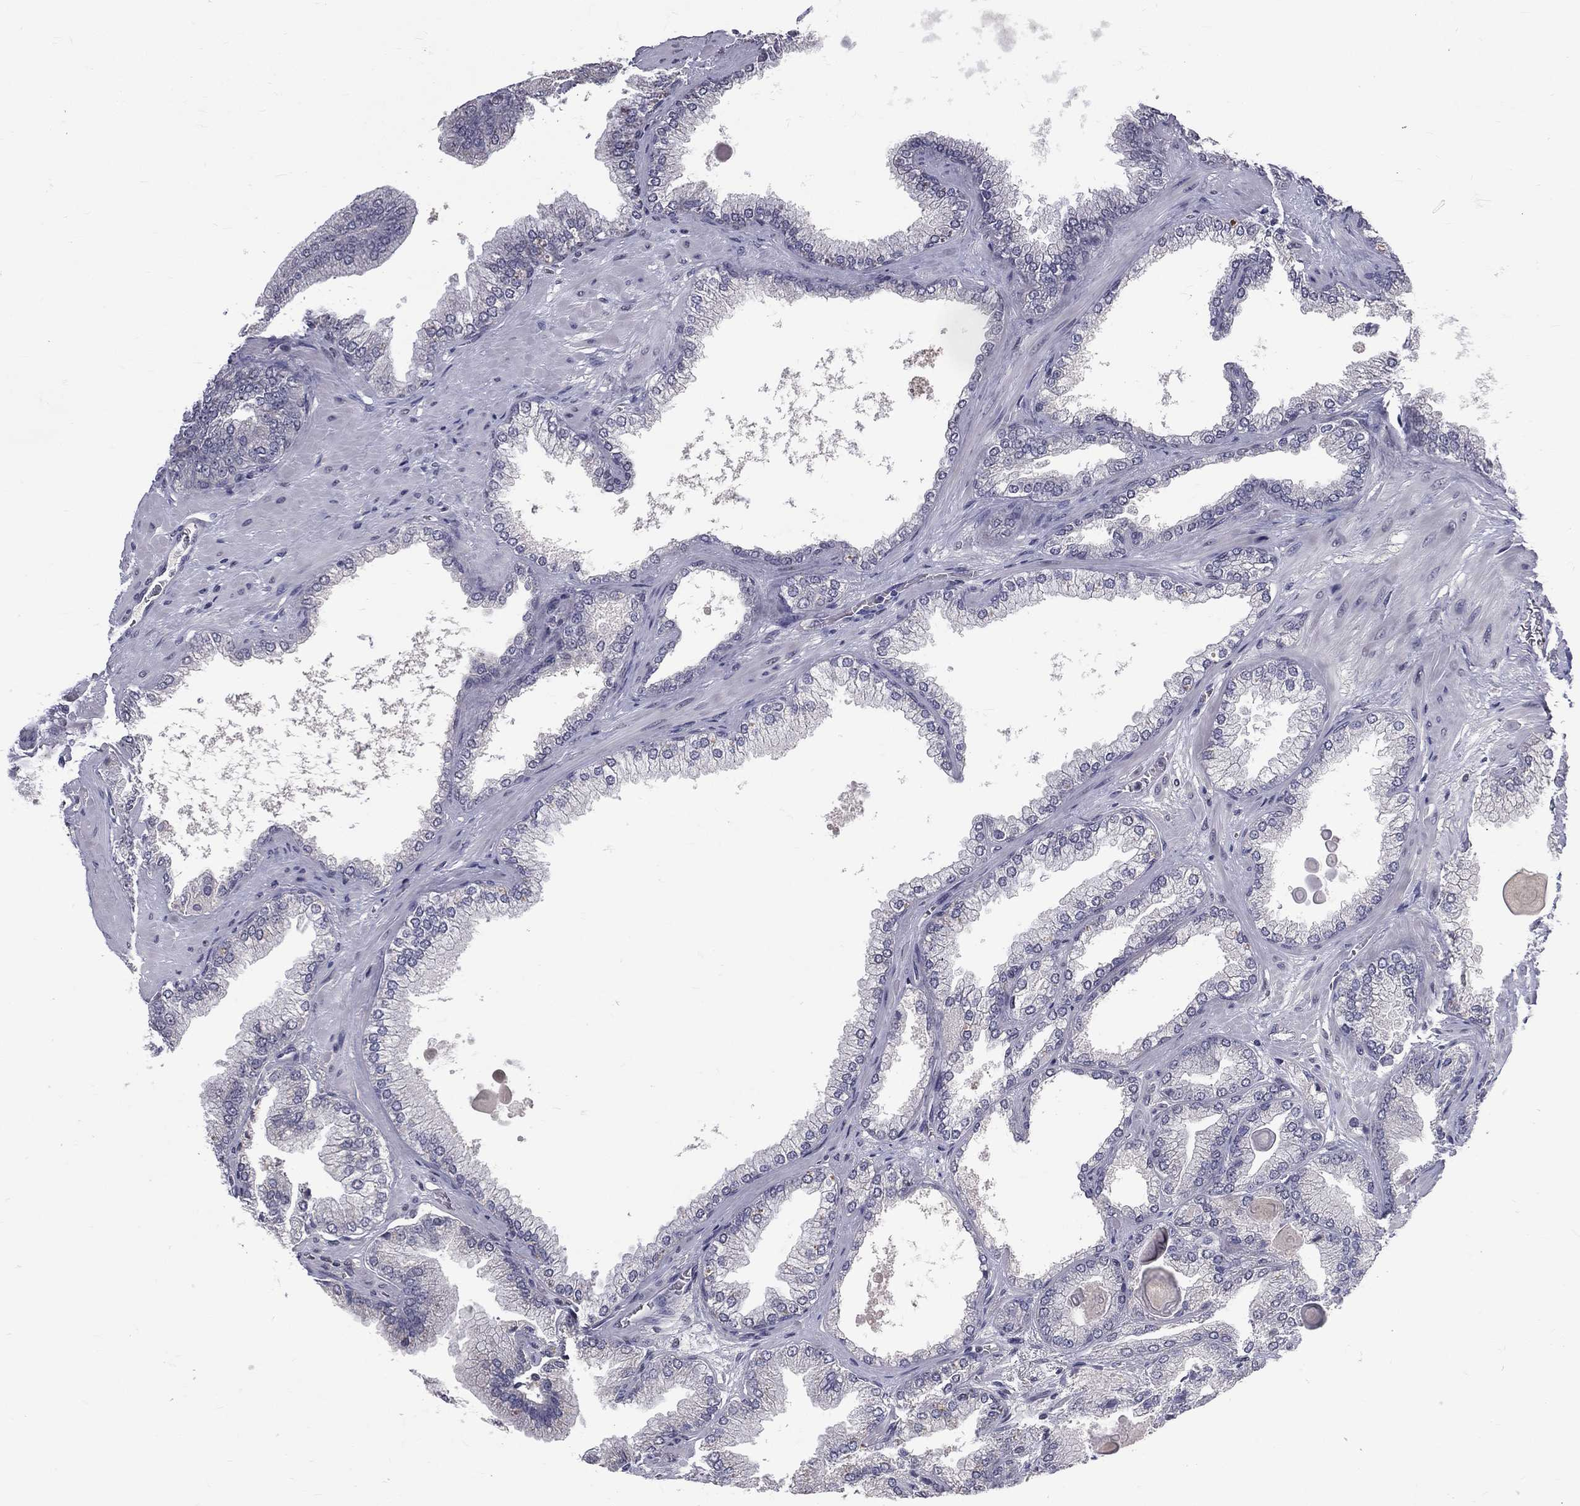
{"staining": {"intensity": "negative", "quantity": "none", "location": "none"}, "tissue": "prostate cancer", "cell_type": "Tumor cells", "image_type": "cancer", "snomed": [{"axis": "morphology", "description": "Adenocarcinoma, Low grade"}, {"axis": "topography", "description": "Prostate"}], "caption": "DAB (3,3'-diaminobenzidine) immunohistochemical staining of human prostate cancer (adenocarcinoma (low-grade)) shows no significant staining in tumor cells.", "gene": "DSG4", "patient": {"sex": "male", "age": 72}}